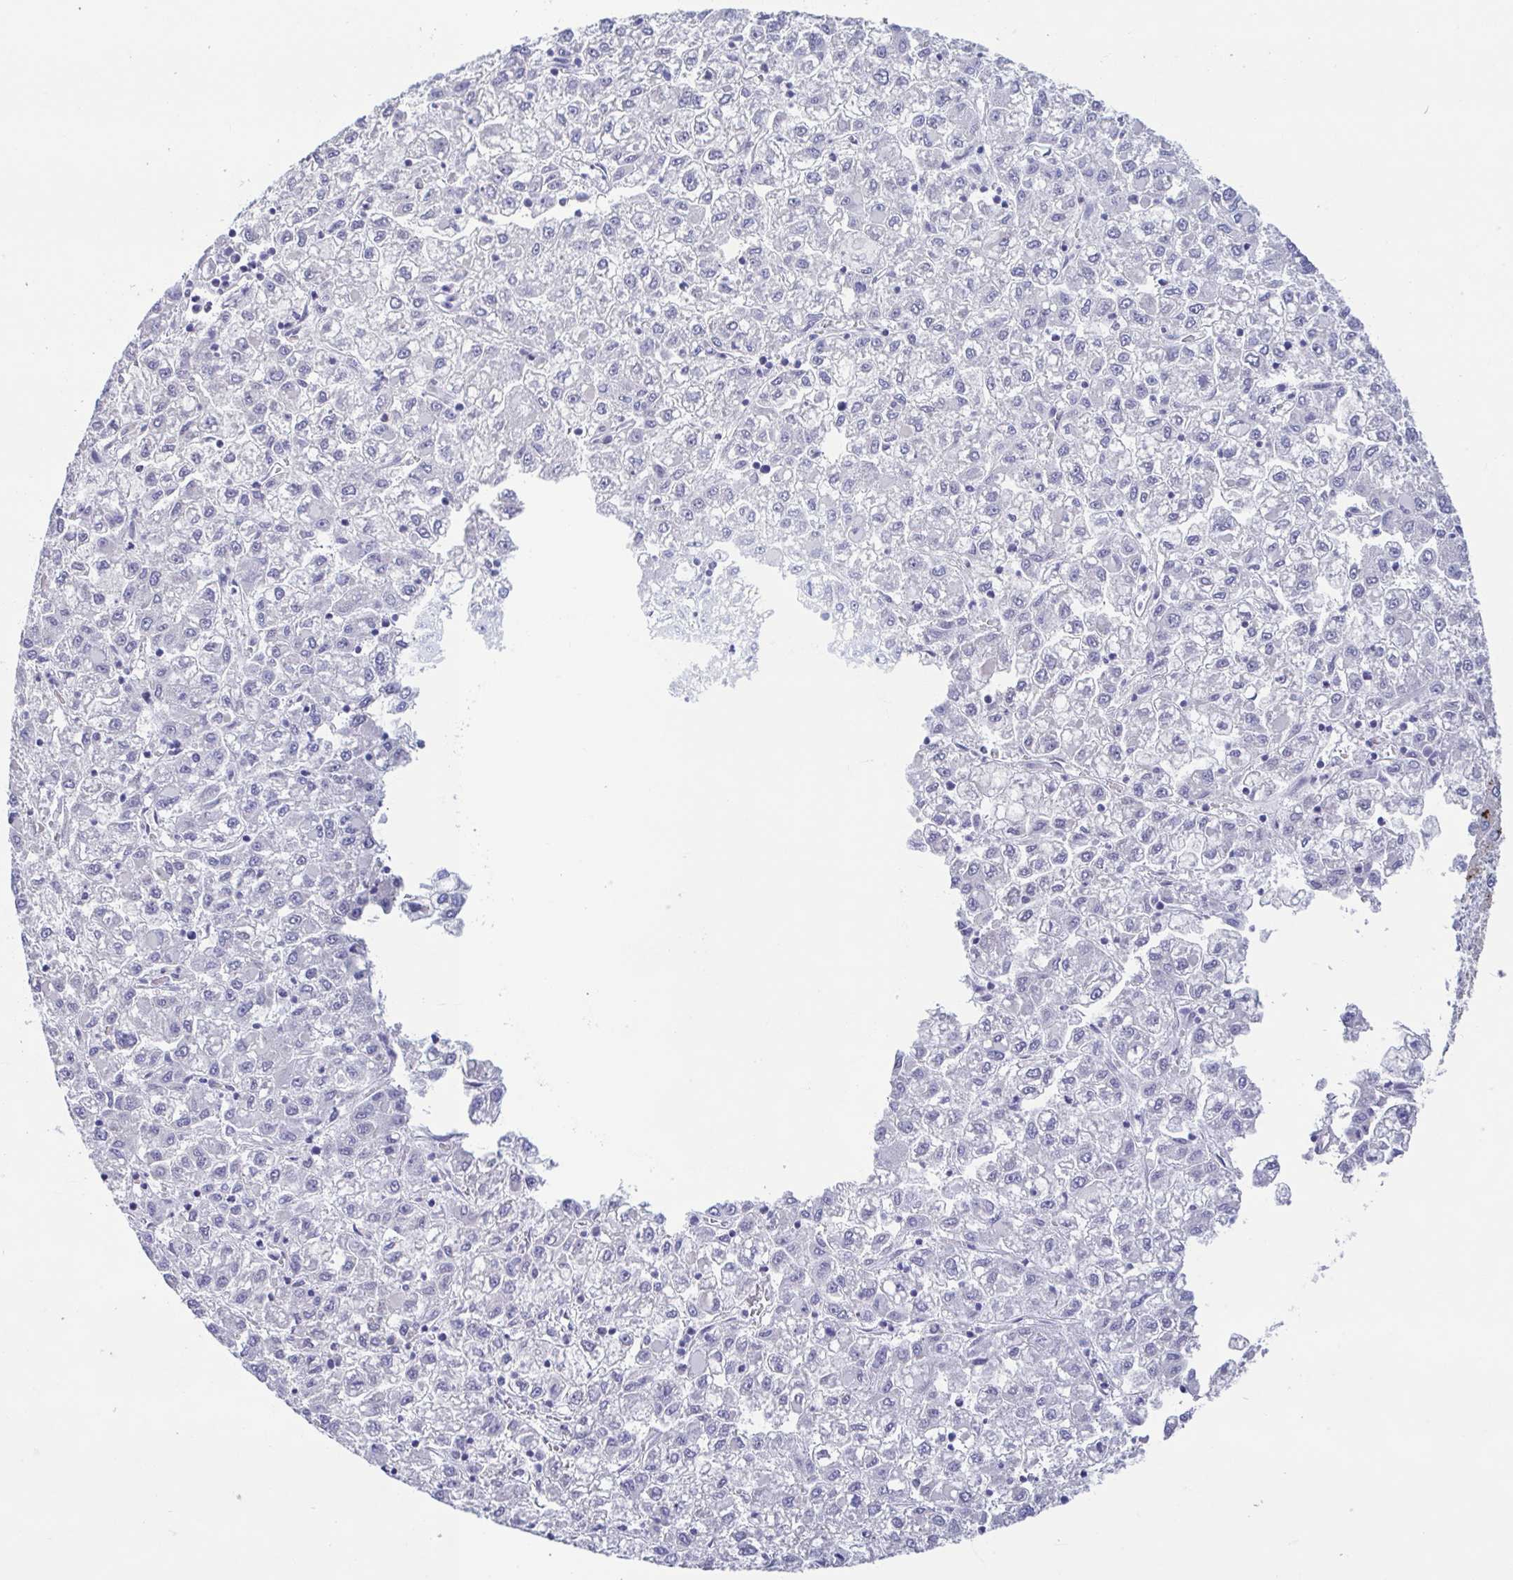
{"staining": {"intensity": "negative", "quantity": "none", "location": "none"}, "tissue": "liver cancer", "cell_type": "Tumor cells", "image_type": "cancer", "snomed": [{"axis": "morphology", "description": "Carcinoma, Hepatocellular, NOS"}, {"axis": "topography", "description": "Liver"}], "caption": "Tumor cells are negative for protein expression in human liver hepatocellular carcinoma.", "gene": "PERM1", "patient": {"sex": "male", "age": 40}}